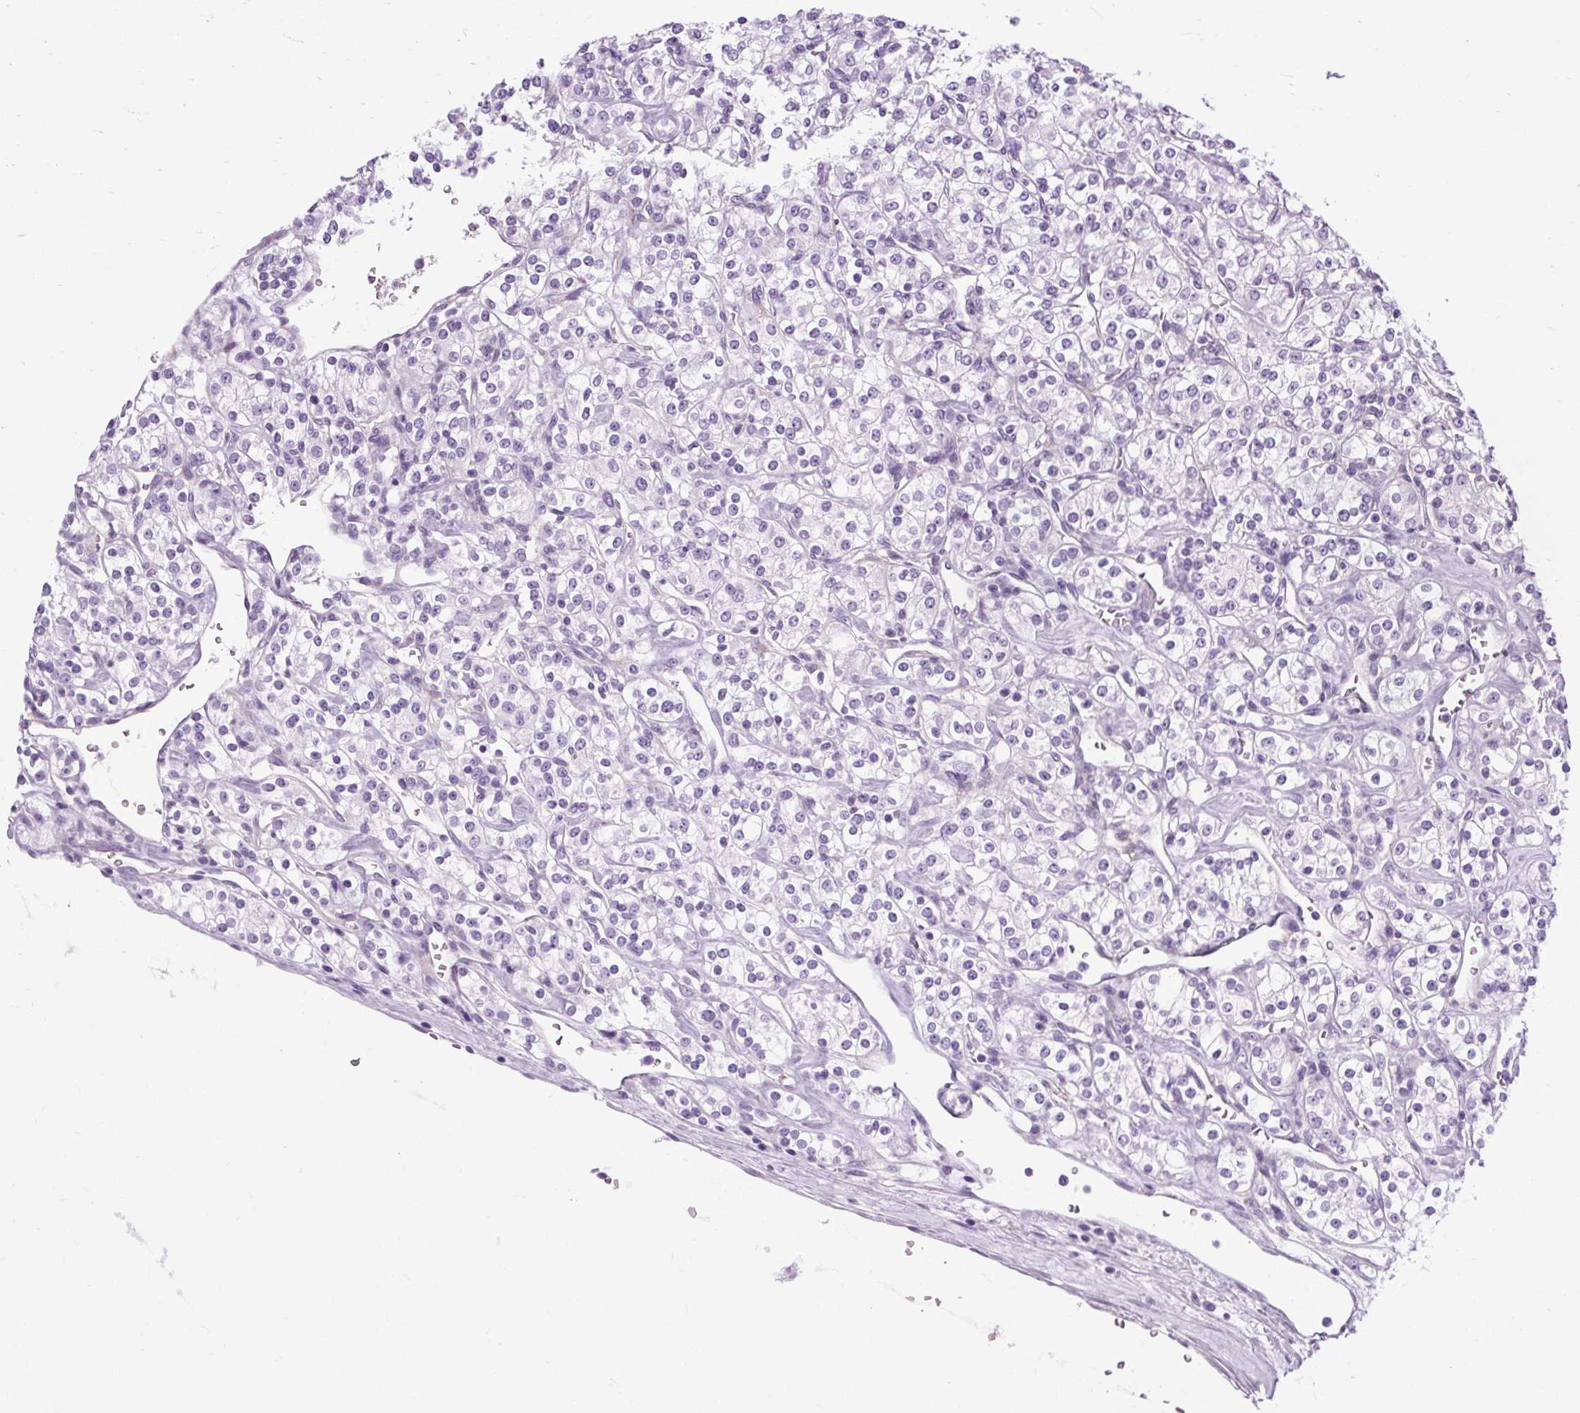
{"staining": {"intensity": "negative", "quantity": "none", "location": "none"}, "tissue": "renal cancer", "cell_type": "Tumor cells", "image_type": "cancer", "snomed": [{"axis": "morphology", "description": "Adenocarcinoma, NOS"}, {"axis": "topography", "description": "Kidney"}], "caption": "Image shows no significant protein staining in tumor cells of renal adenocarcinoma. (DAB immunohistochemistry visualized using brightfield microscopy, high magnification).", "gene": "OOEP", "patient": {"sex": "male", "age": 77}}